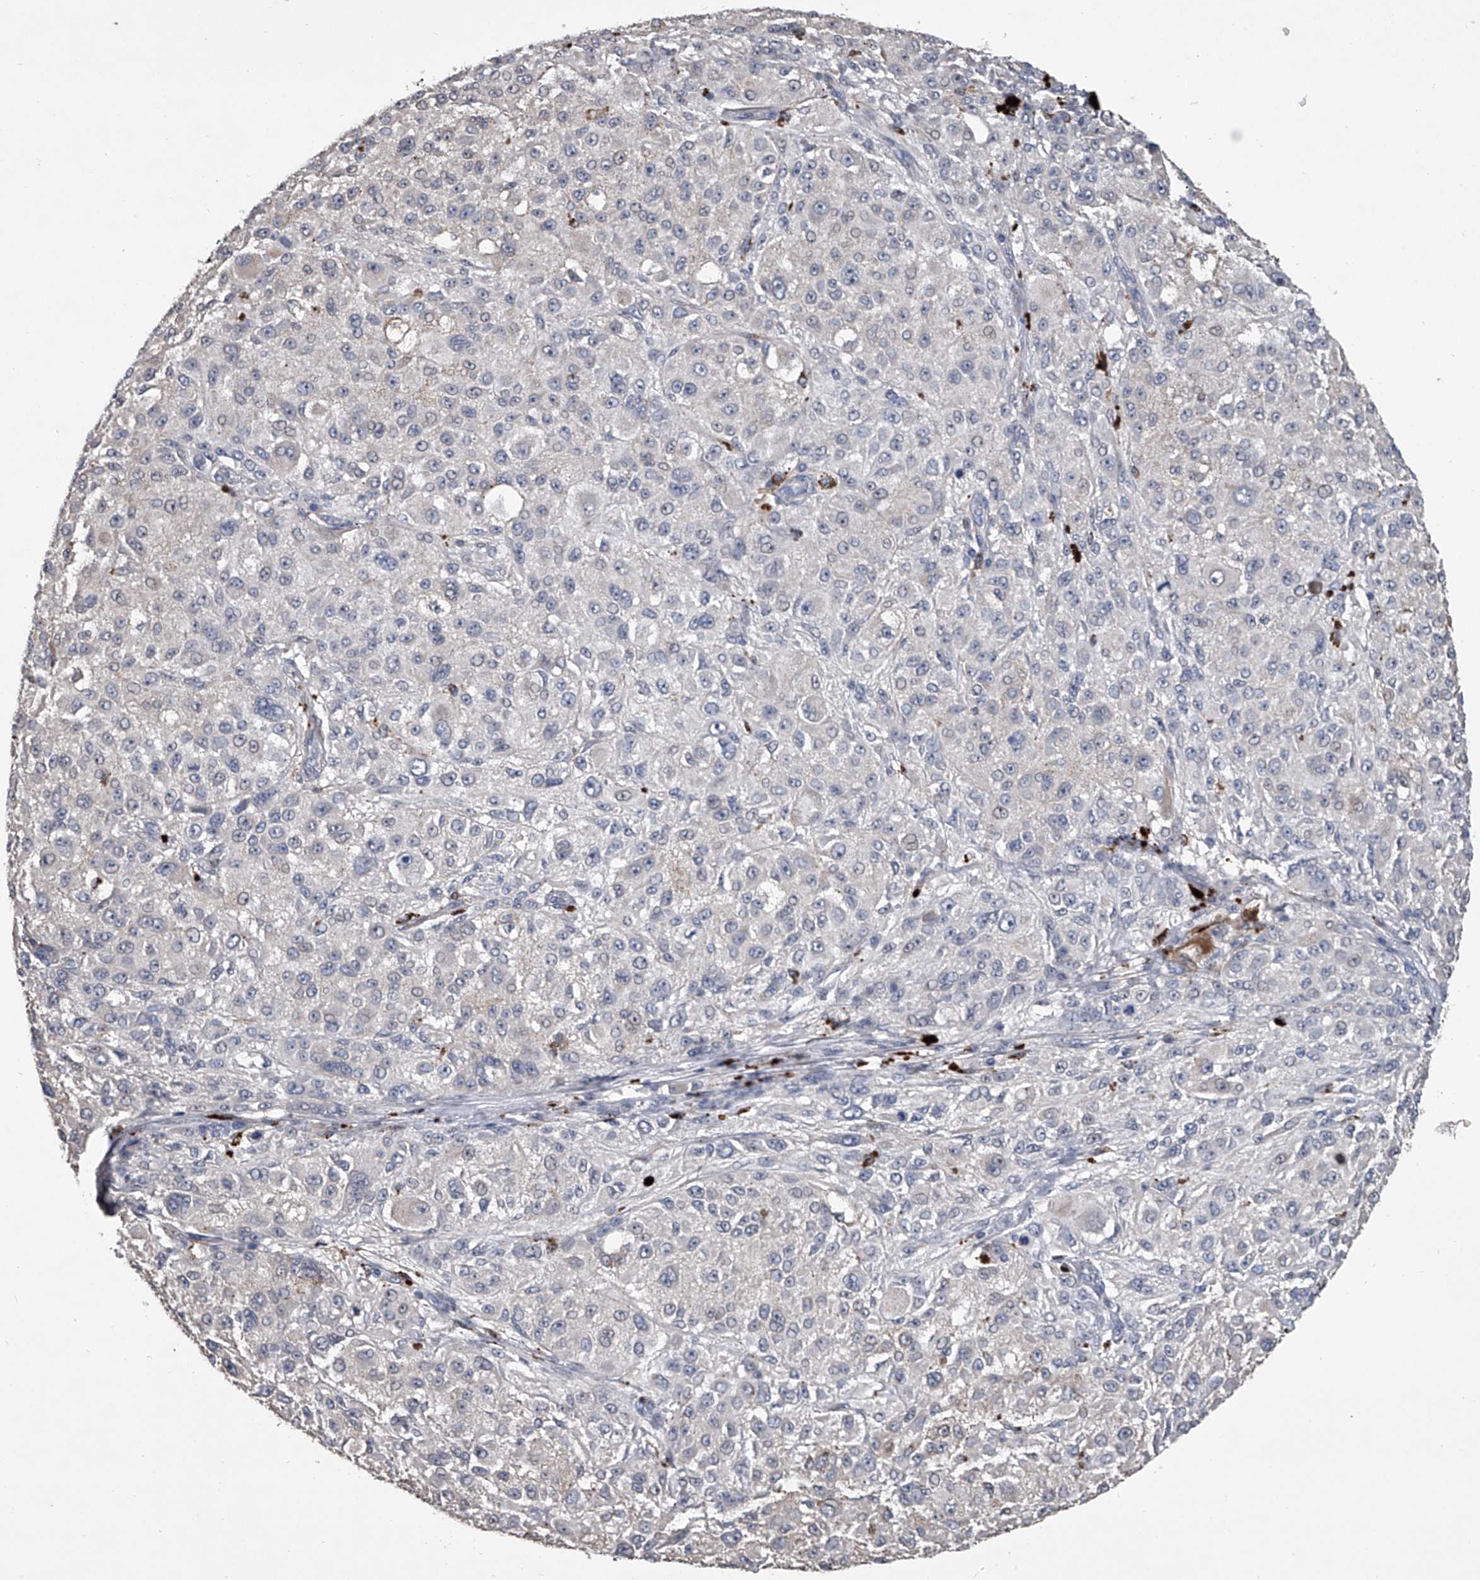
{"staining": {"intensity": "negative", "quantity": "none", "location": "none"}, "tissue": "melanoma", "cell_type": "Tumor cells", "image_type": "cancer", "snomed": [{"axis": "morphology", "description": "Necrosis, NOS"}, {"axis": "morphology", "description": "Malignant melanoma, NOS"}, {"axis": "topography", "description": "Skin"}], "caption": "Tumor cells show no significant protein positivity in melanoma.", "gene": "DOCK9", "patient": {"sex": "female", "age": 87}}